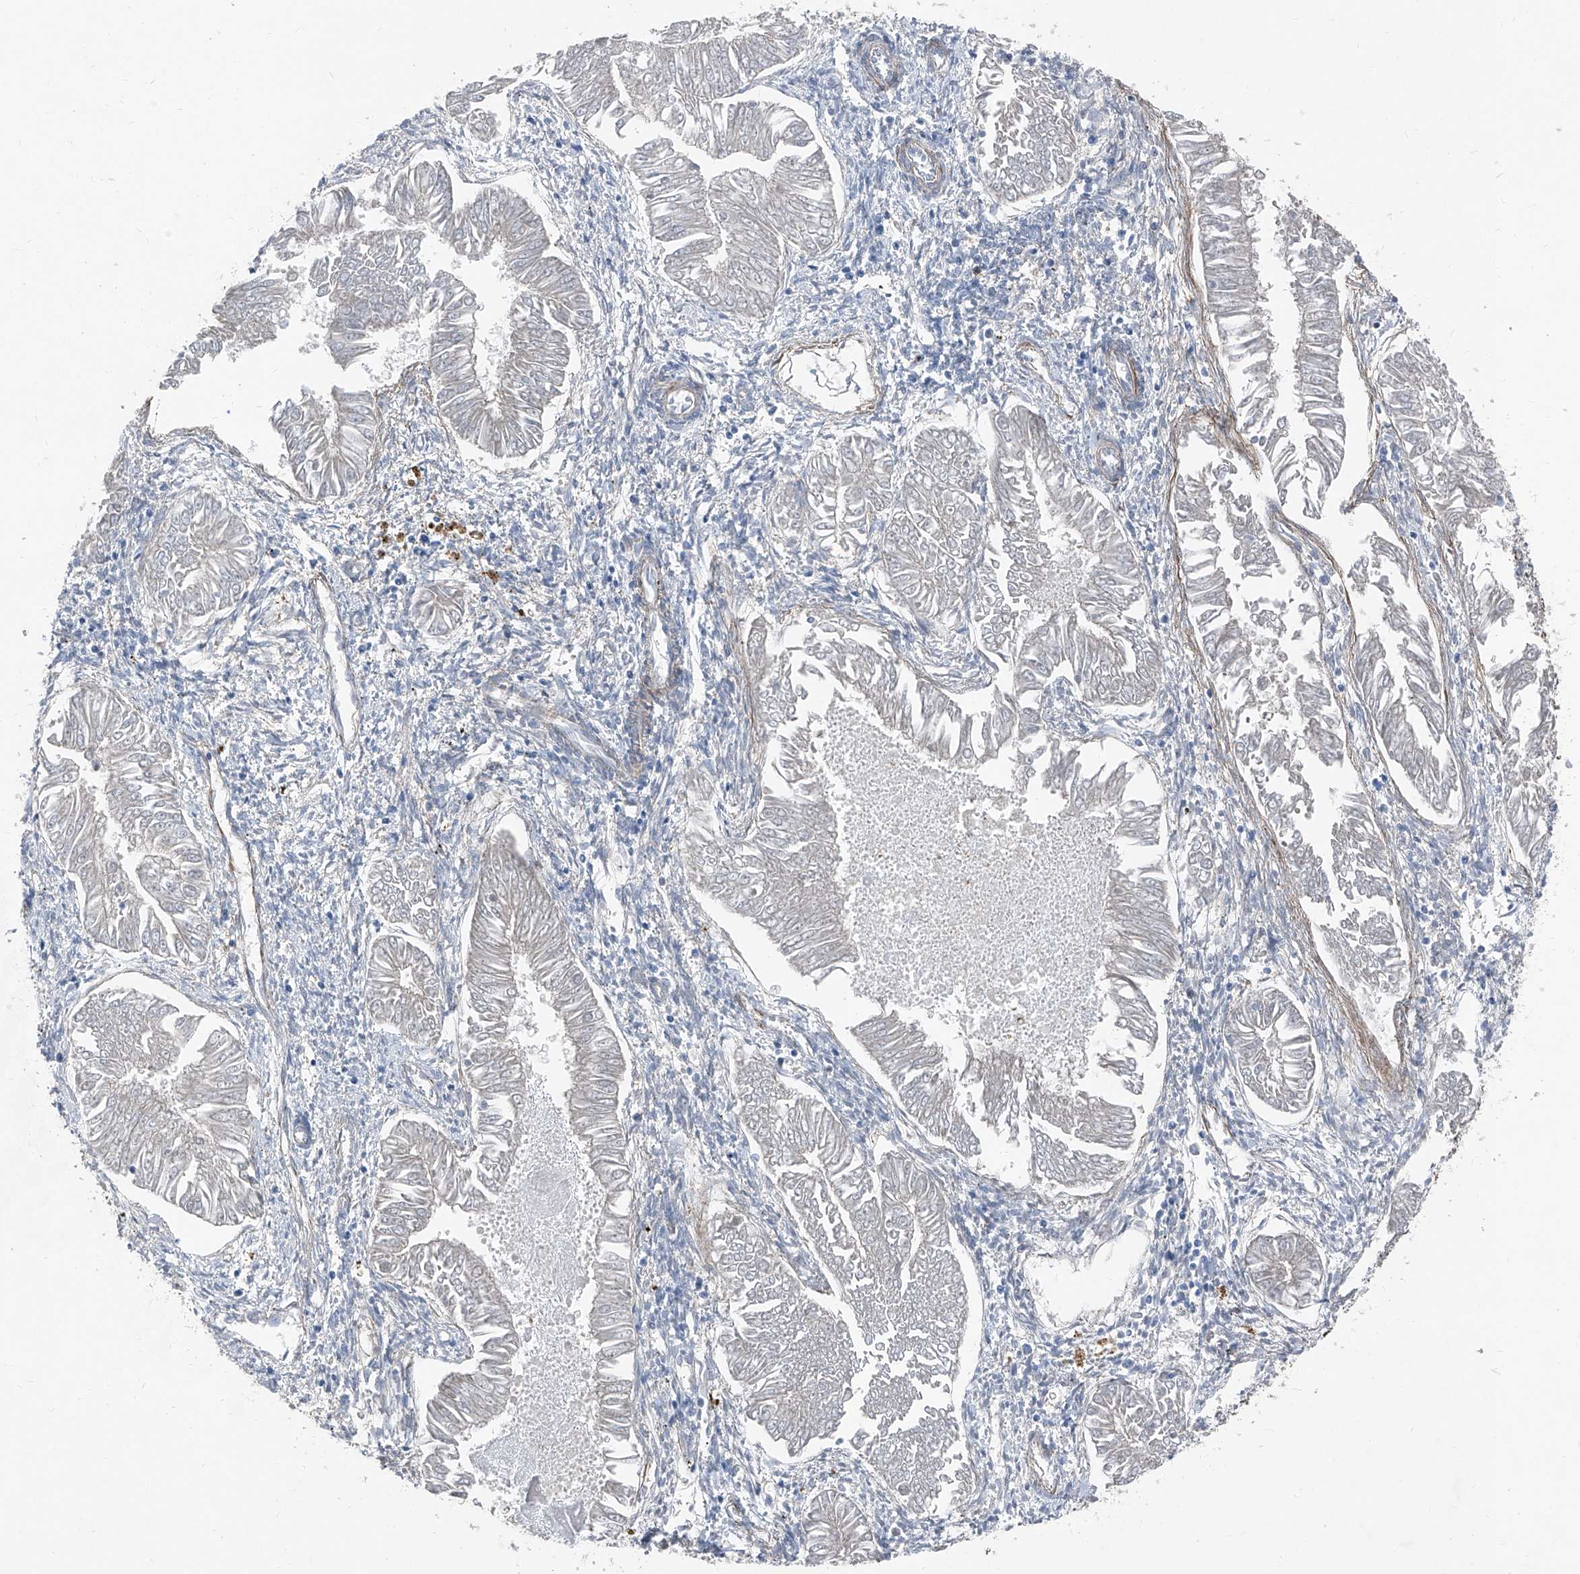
{"staining": {"intensity": "negative", "quantity": "none", "location": "none"}, "tissue": "endometrial cancer", "cell_type": "Tumor cells", "image_type": "cancer", "snomed": [{"axis": "morphology", "description": "Adenocarcinoma, NOS"}, {"axis": "topography", "description": "Endometrium"}], "caption": "Immunohistochemistry (IHC) micrograph of human adenocarcinoma (endometrial) stained for a protein (brown), which displays no positivity in tumor cells.", "gene": "COA7", "patient": {"sex": "female", "age": 53}}